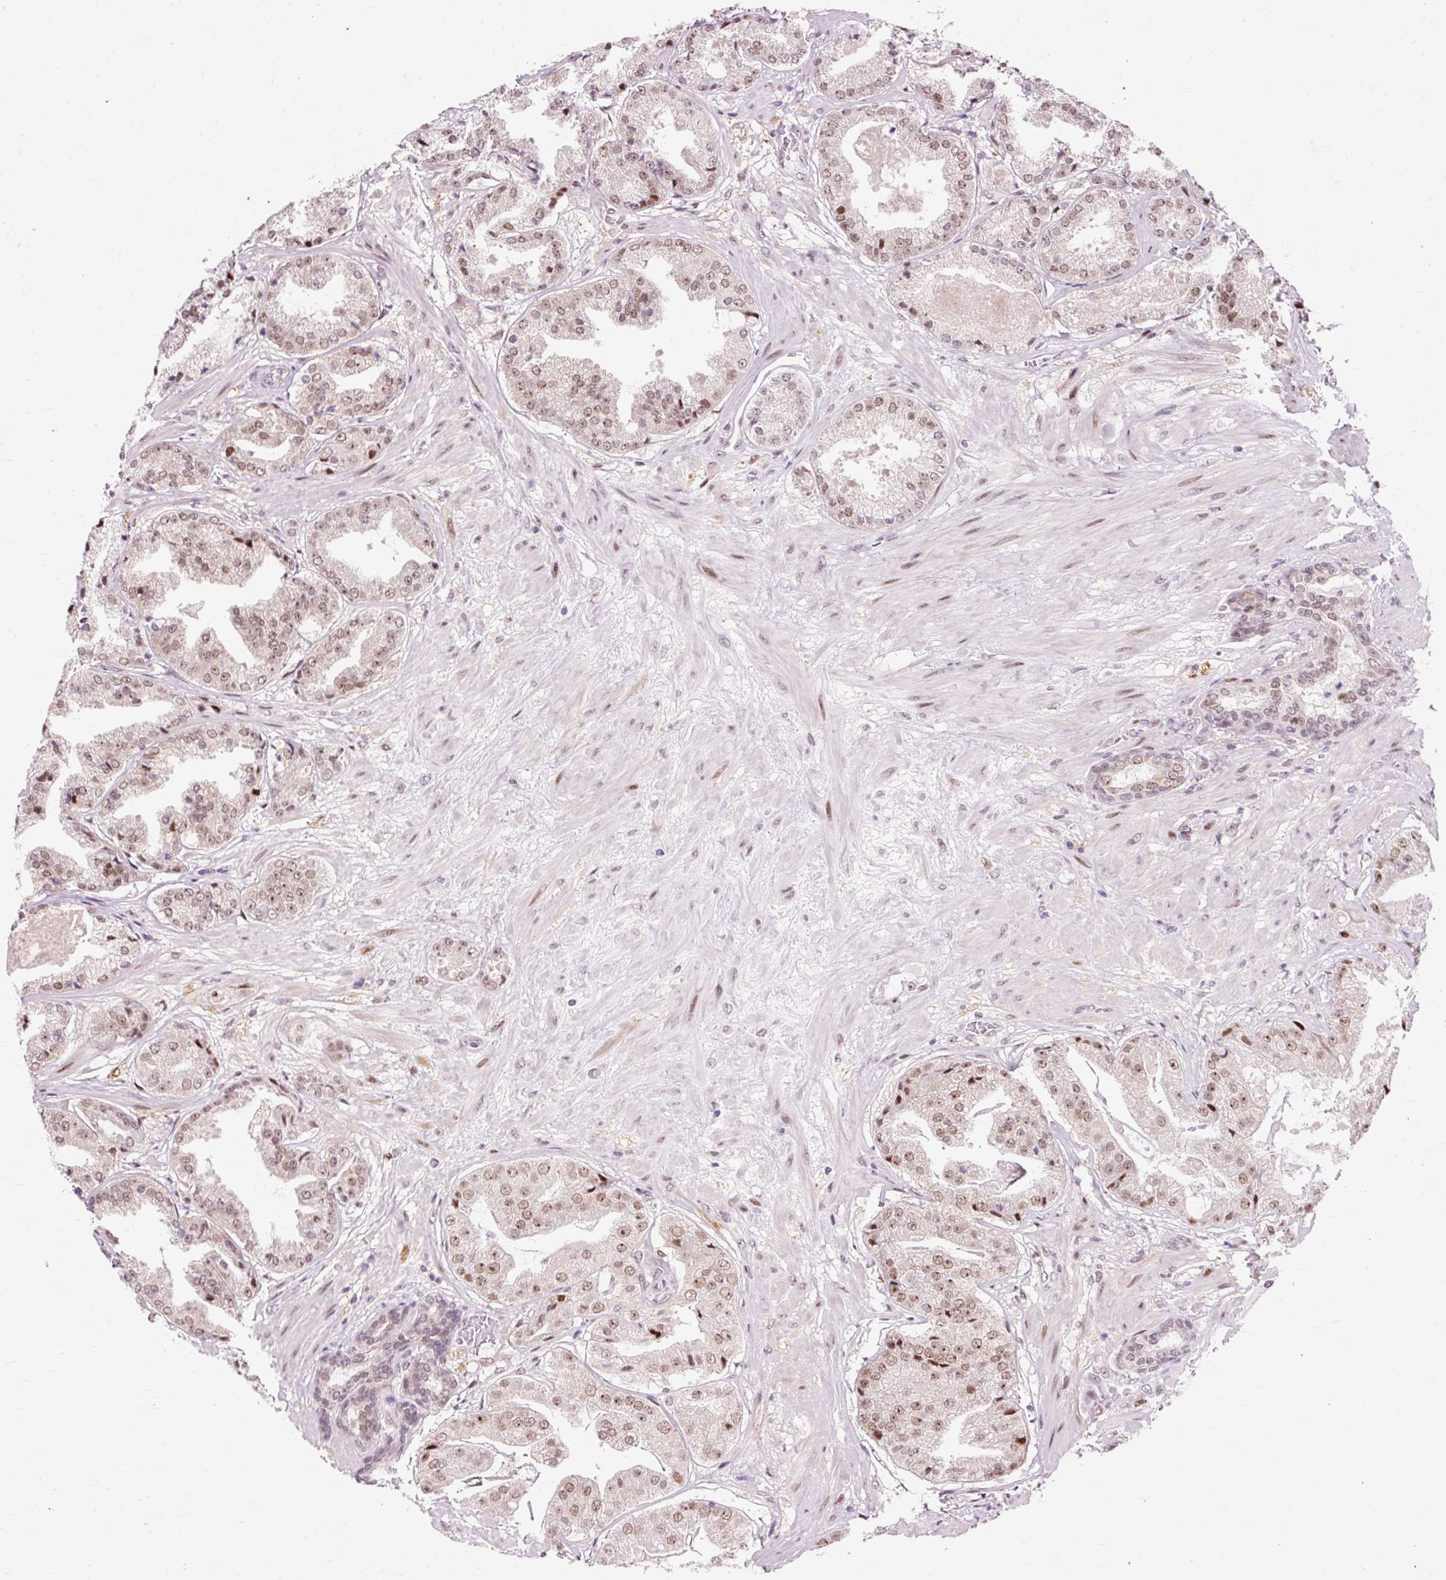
{"staining": {"intensity": "moderate", "quantity": ">75%", "location": "nuclear"}, "tissue": "prostate cancer", "cell_type": "Tumor cells", "image_type": "cancer", "snomed": [{"axis": "morphology", "description": "Adenocarcinoma, High grade"}, {"axis": "topography", "description": "Prostate"}], "caption": "IHC photomicrograph of human adenocarcinoma (high-grade) (prostate) stained for a protein (brown), which demonstrates medium levels of moderate nuclear expression in approximately >75% of tumor cells.", "gene": "MACROD2", "patient": {"sex": "male", "age": 63}}